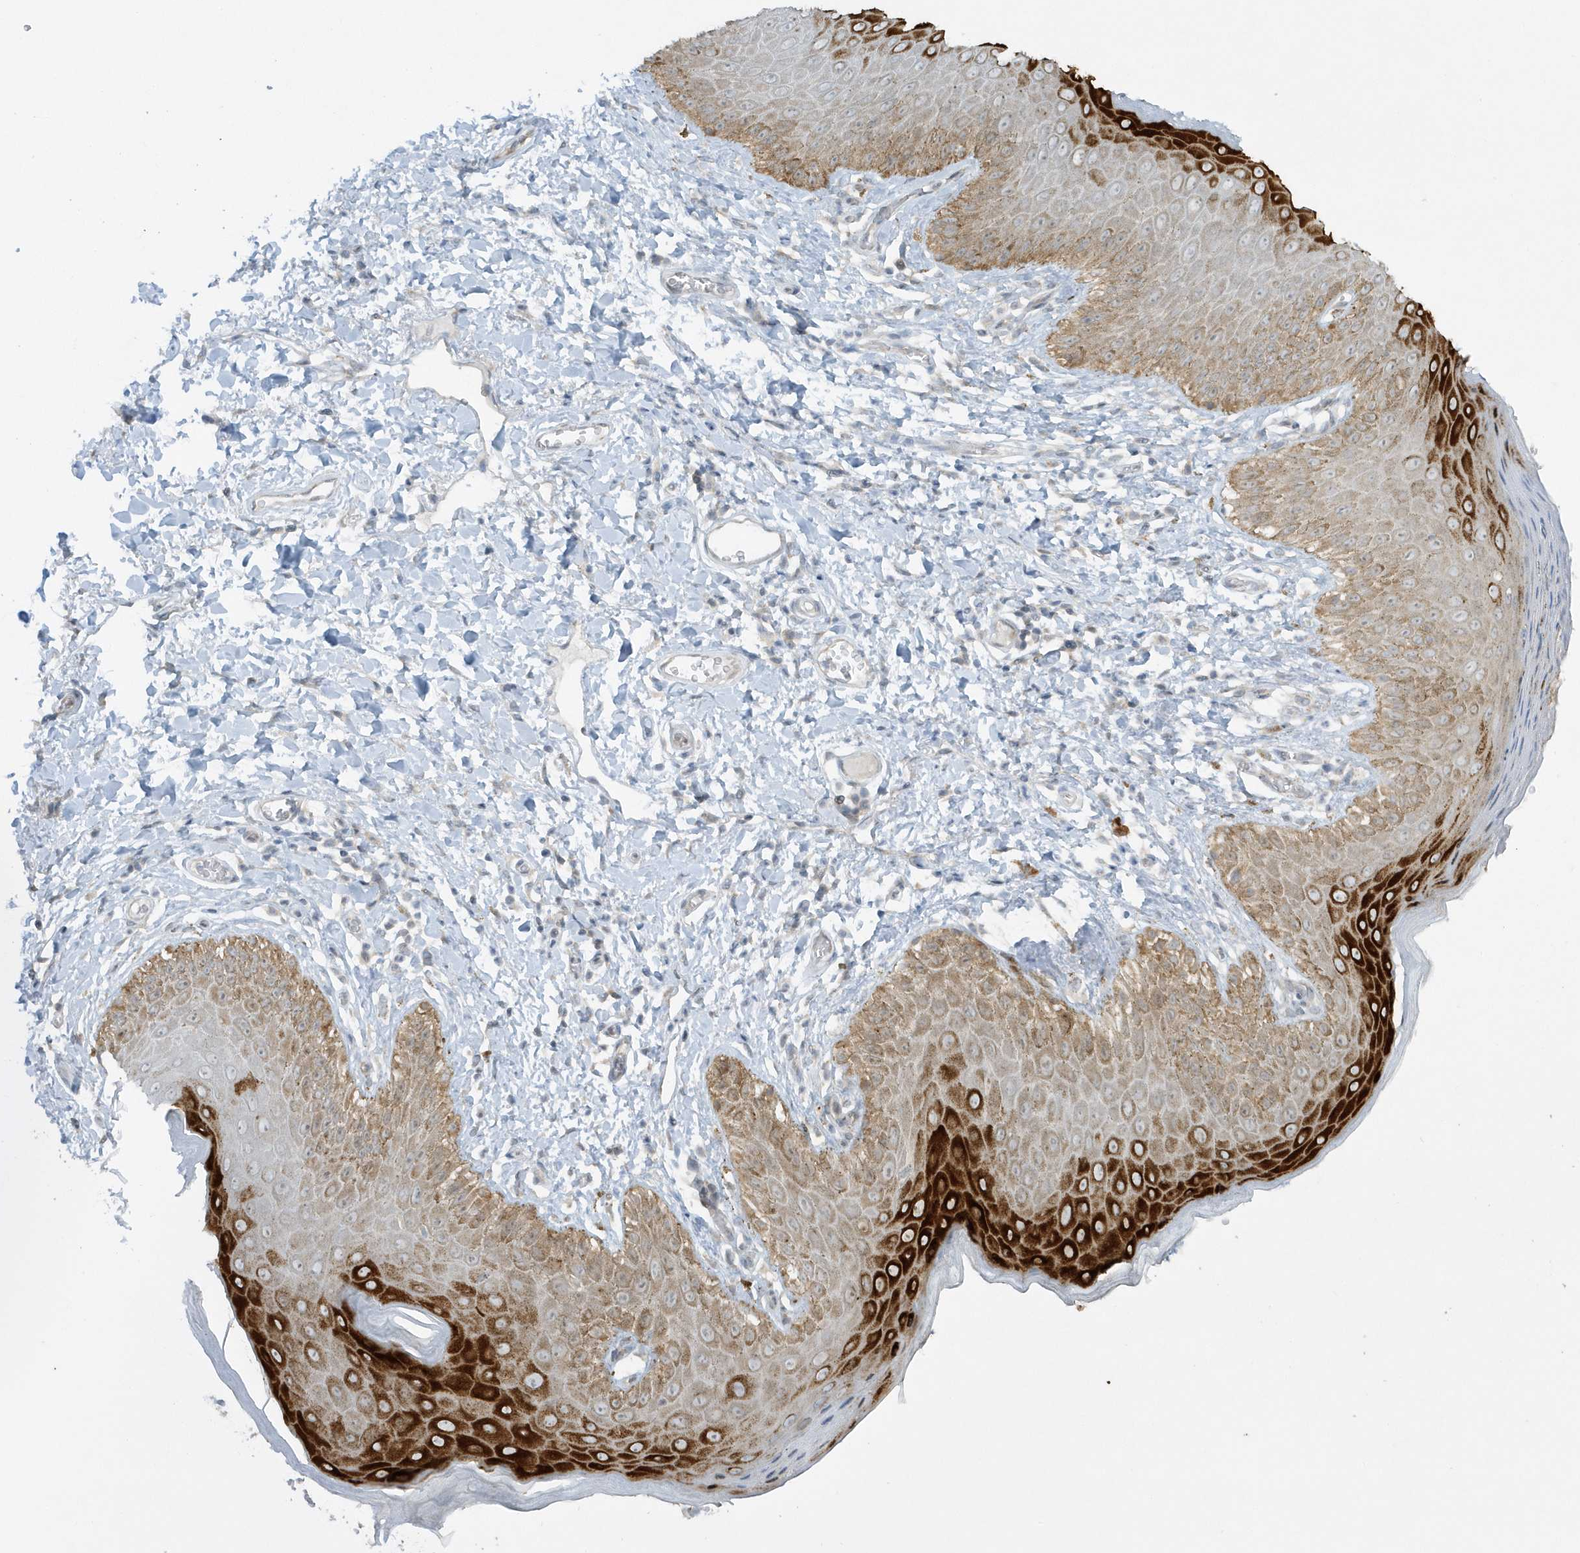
{"staining": {"intensity": "strong", "quantity": "<25%", "location": "cytoplasmic/membranous"}, "tissue": "skin", "cell_type": "Epidermal cells", "image_type": "normal", "snomed": [{"axis": "morphology", "description": "Normal tissue, NOS"}, {"axis": "topography", "description": "Anal"}], "caption": "Immunohistochemical staining of normal human skin displays medium levels of strong cytoplasmic/membranous expression in about <25% of epidermal cells.", "gene": "SCN3A", "patient": {"sex": "male", "age": 44}}